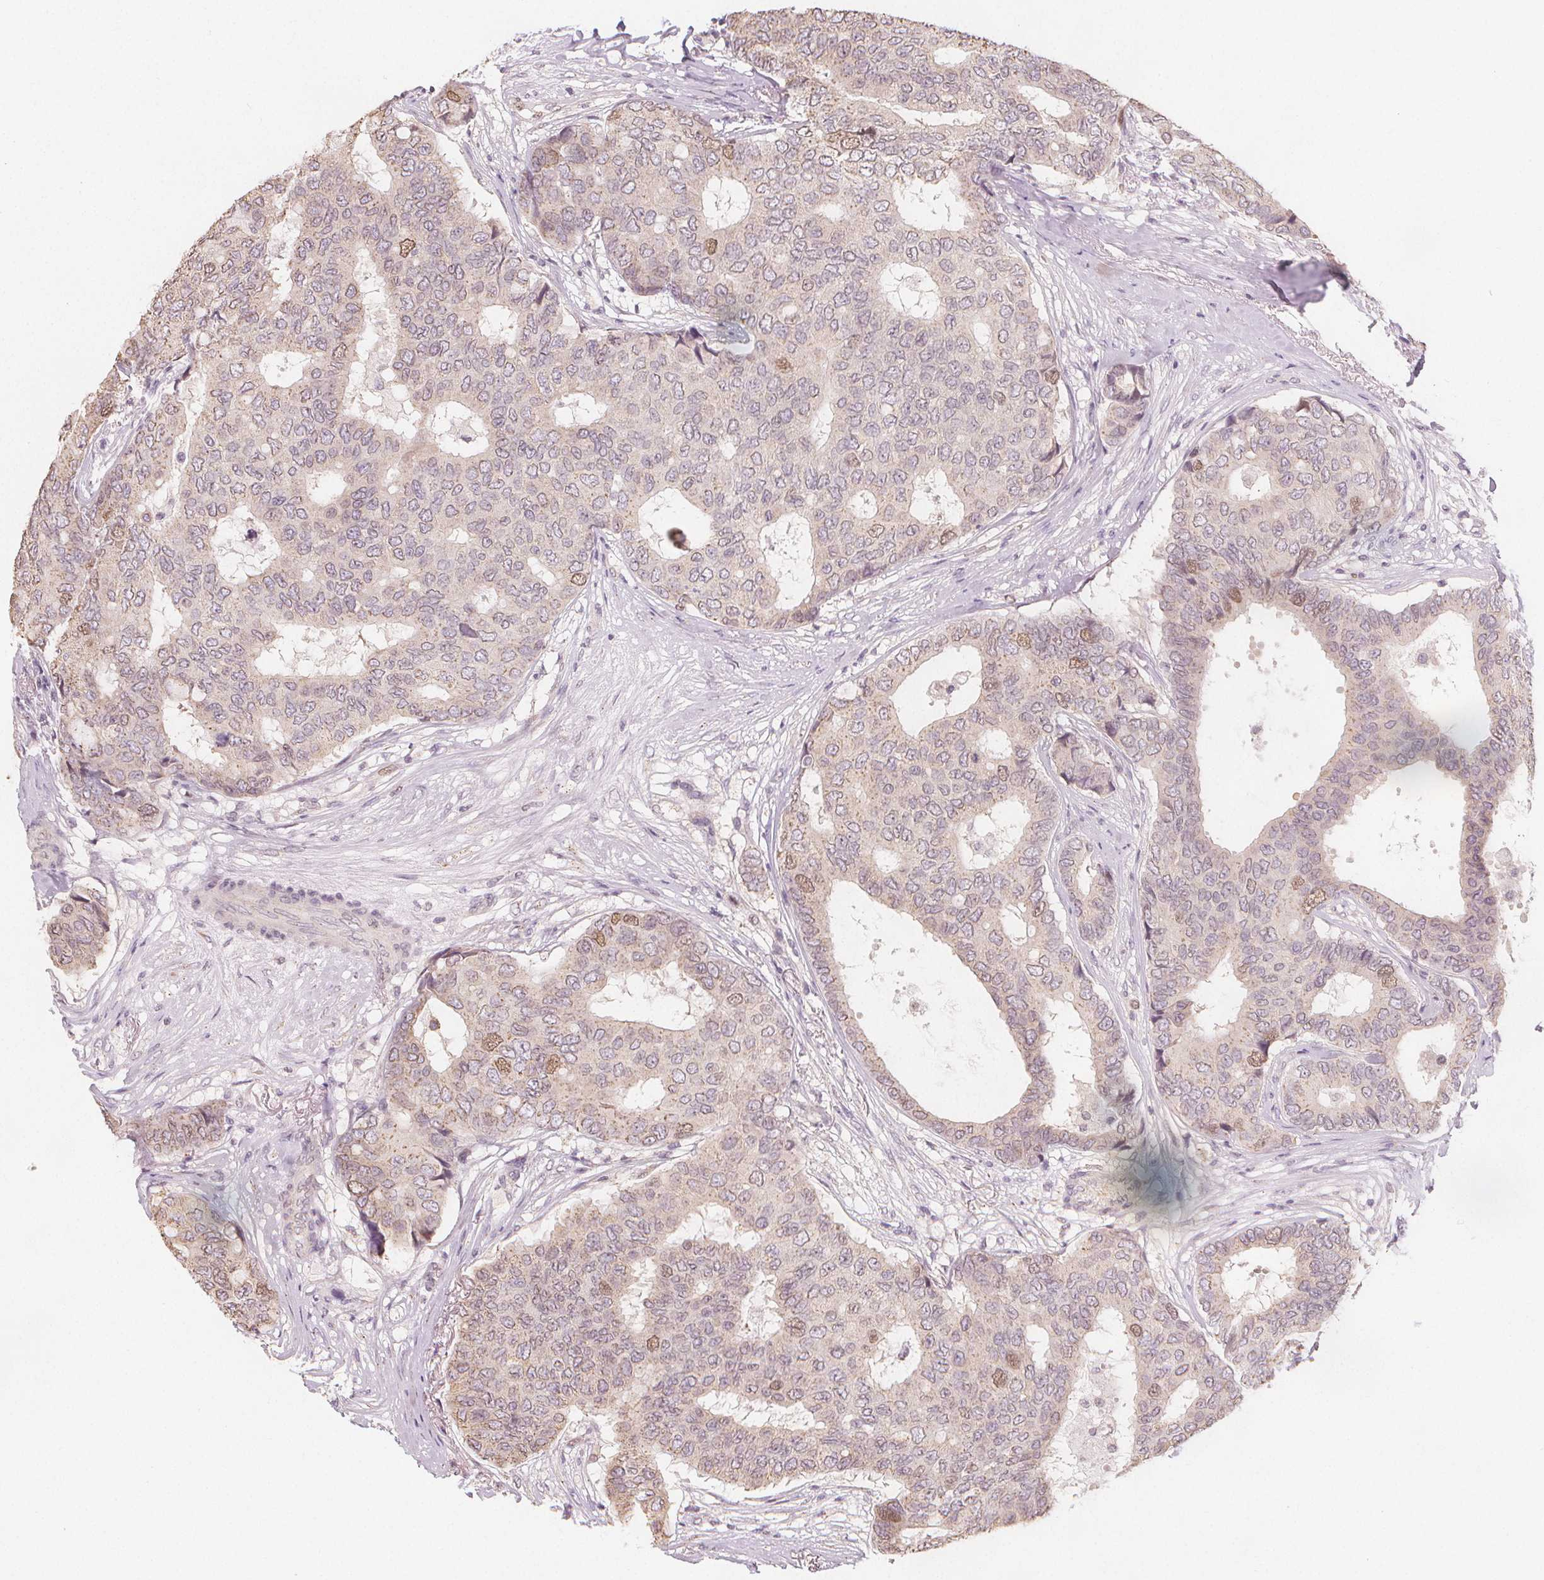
{"staining": {"intensity": "weak", "quantity": "<25%", "location": "nuclear"}, "tissue": "breast cancer", "cell_type": "Tumor cells", "image_type": "cancer", "snomed": [{"axis": "morphology", "description": "Duct carcinoma"}, {"axis": "topography", "description": "Breast"}], "caption": "An image of human infiltrating ductal carcinoma (breast) is negative for staining in tumor cells.", "gene": "TIPIN", "patient": {"sex": "female", "age": 75}}